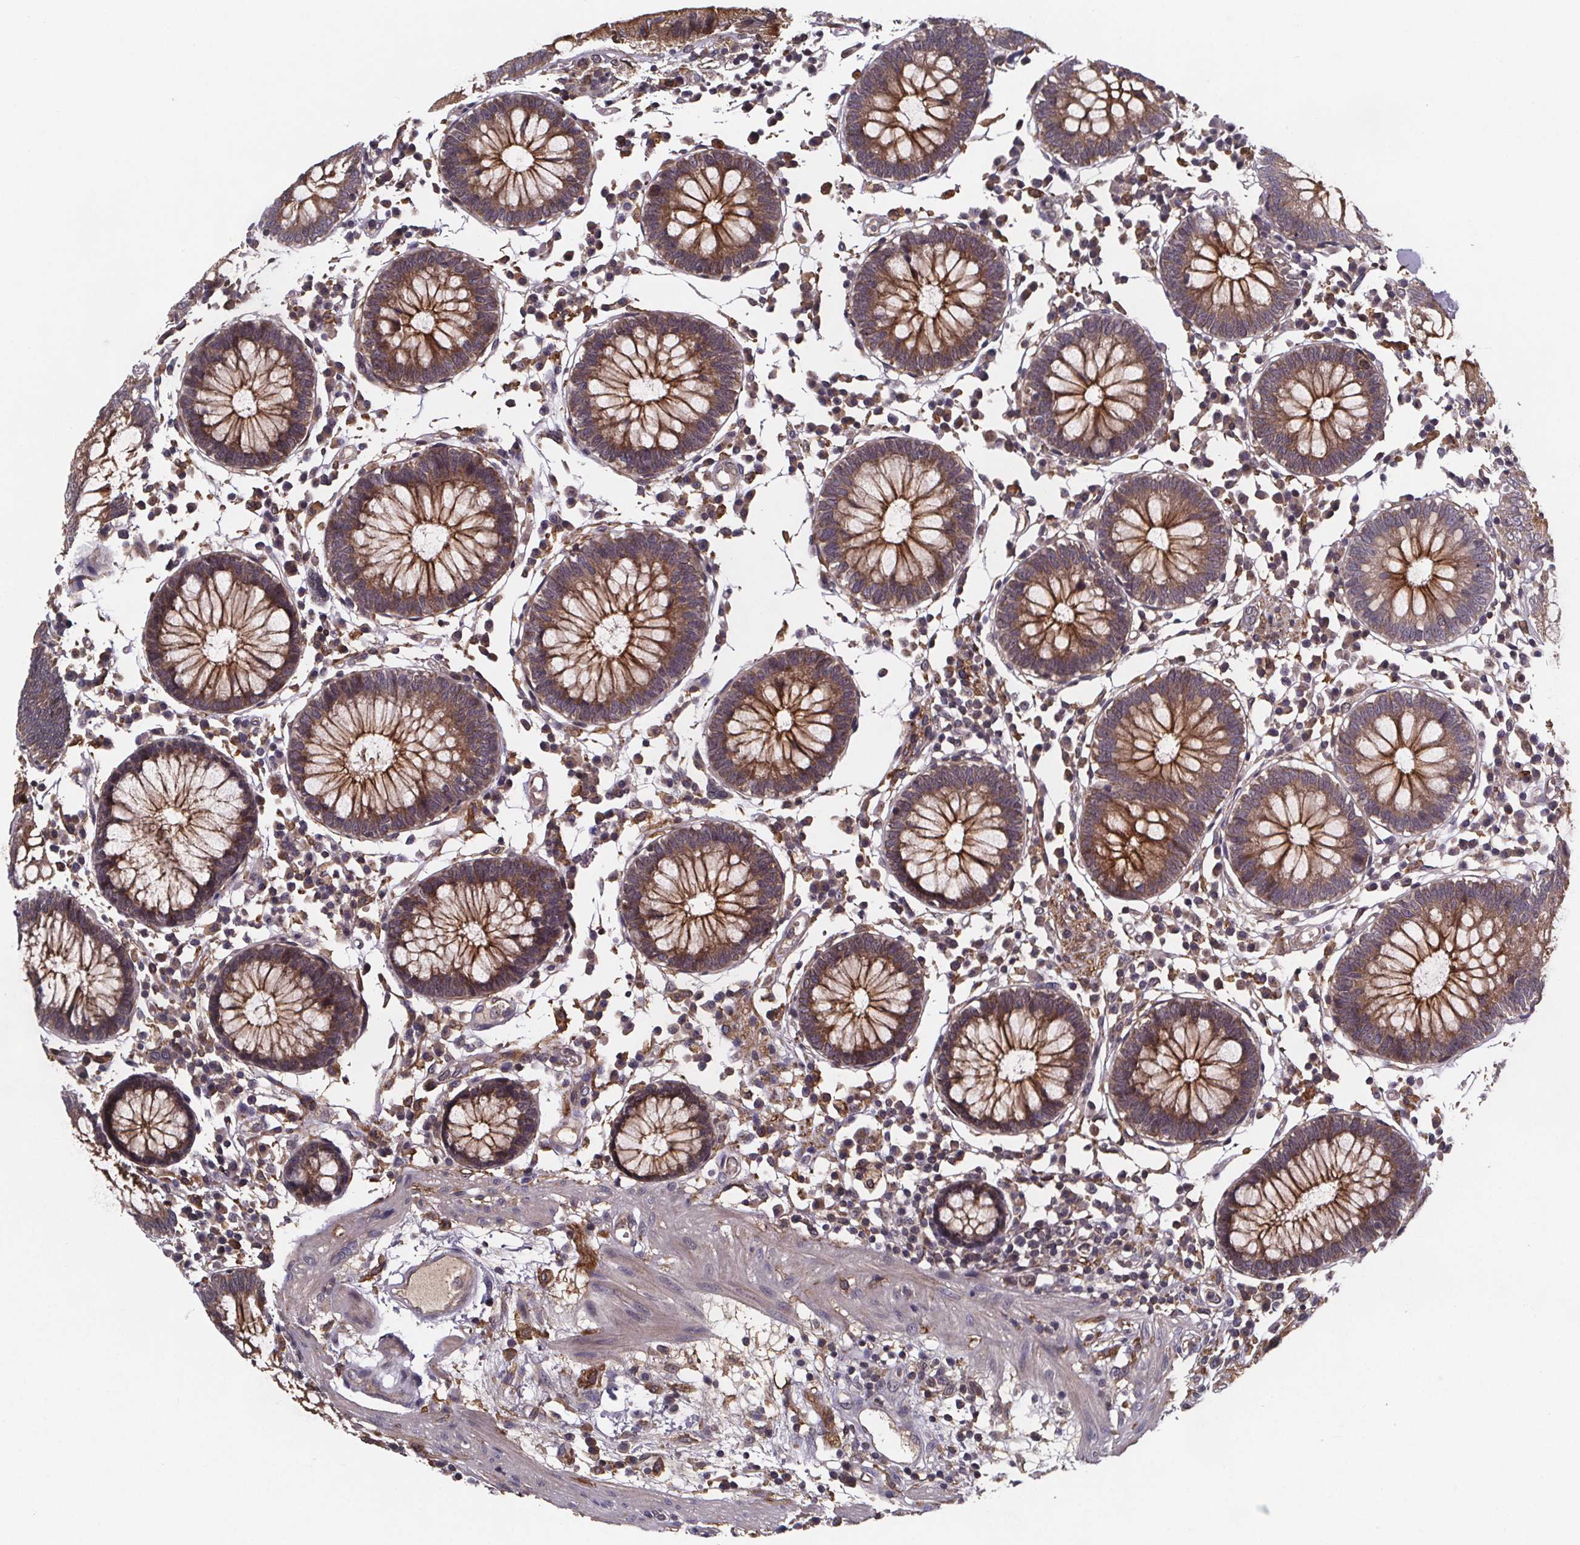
{"staining": {"intensity": "moderate", "quantity": "<25%", "location": "cytoplasmic/membranous,nuclear"}, "tissue": "colon", "cell_type": "Endothelial cells", "image_type": "normal", "snomed": [{"axis": "morphology", "description": "Normal tissue, NOS"}, {"axis": "morphology", "description": "Adenocarcinoma, NOS"}, {"axis": "topography", "description": "Colon"}], "caption": "Protein staining of unremarkable colon displays moderate cytoplasmic/membranous,nuclear staining in approximately <25% of endothelial cells.", "gene": "FASTKD3", "patient": {"sex": "male", "age": 83}}